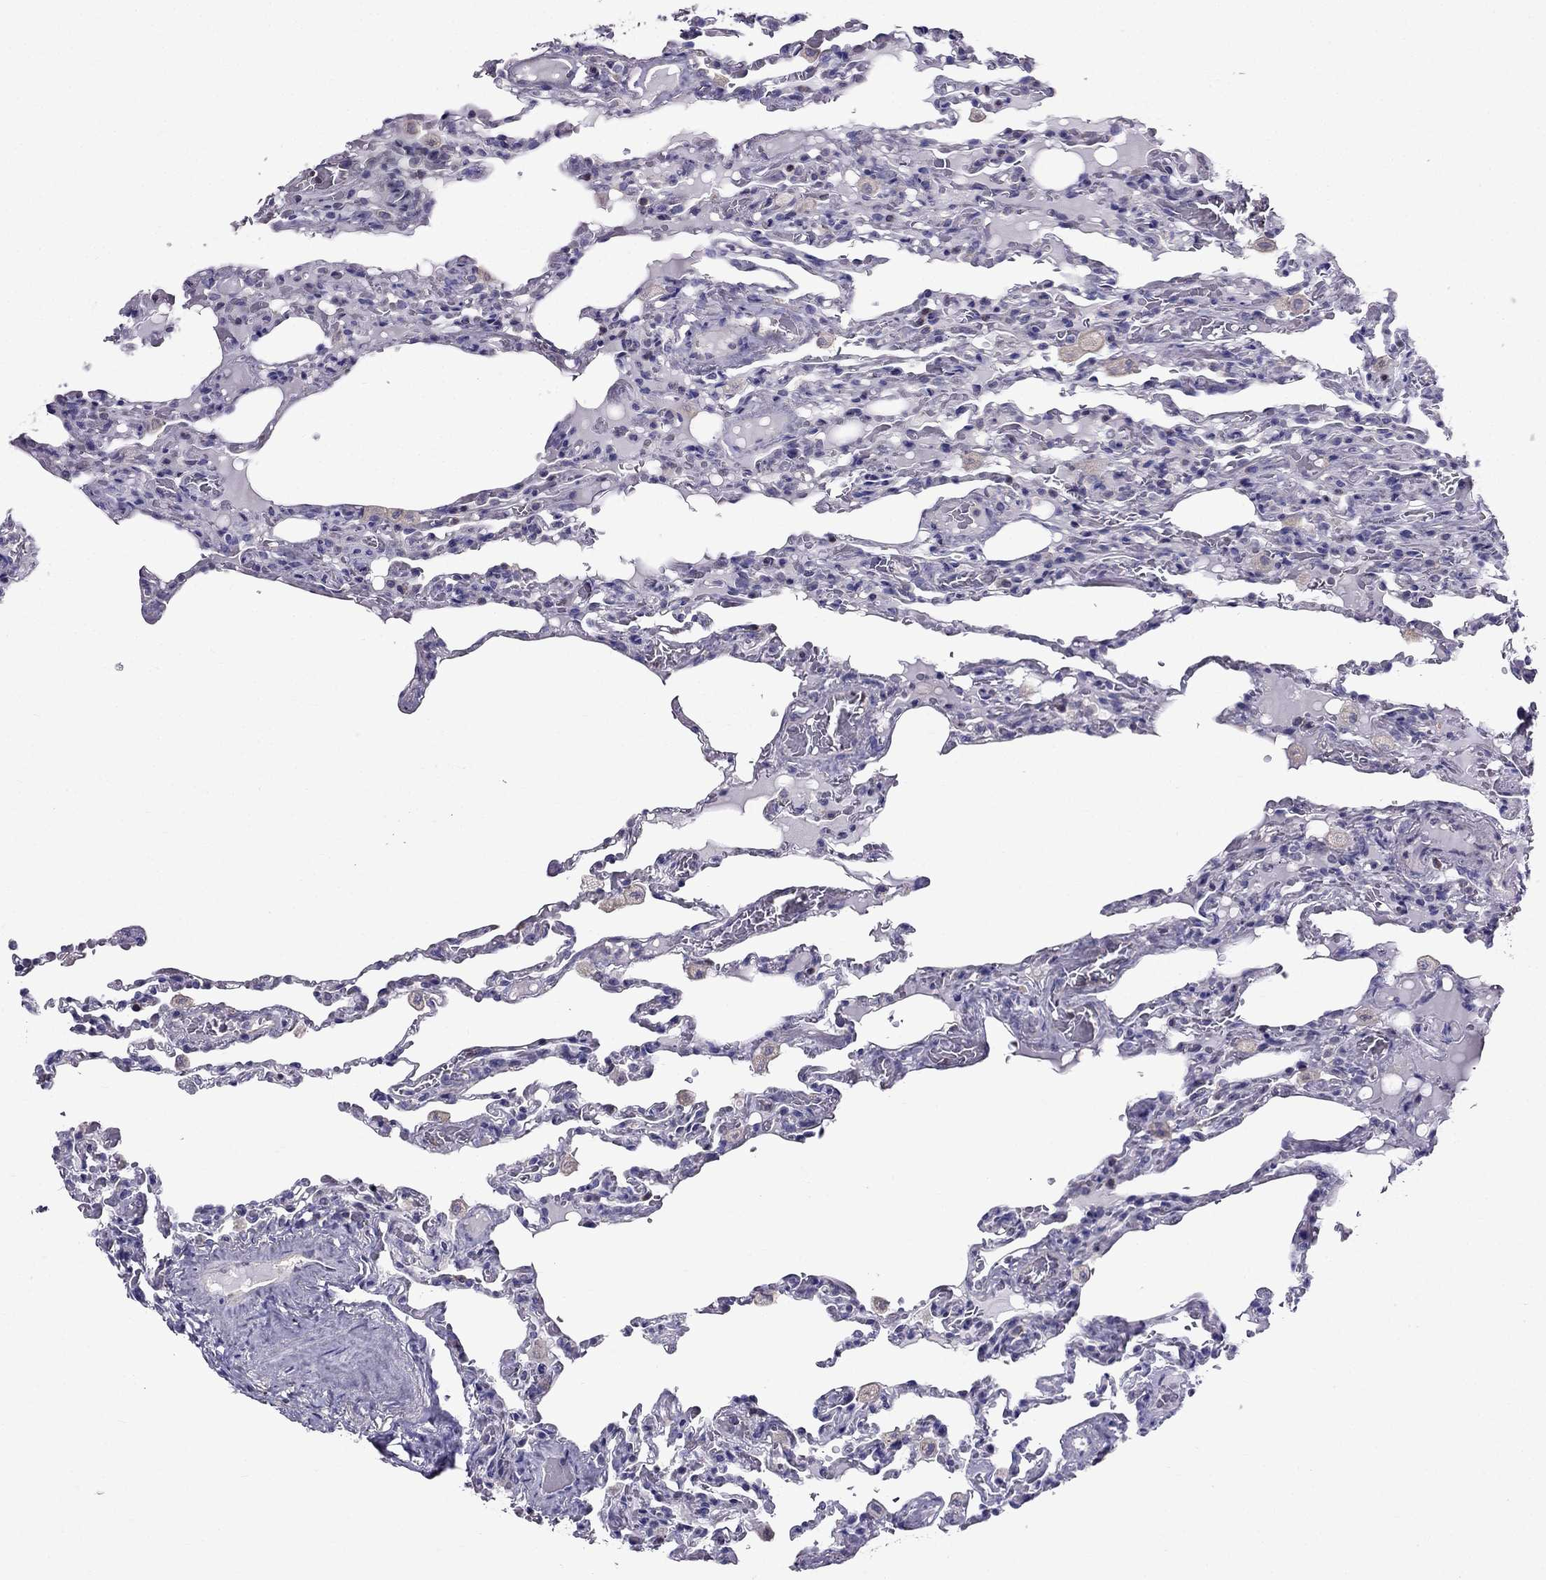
{"staining": {"intensity": "negative", "quantity": "none", "location": "none"}, "tissue": "lung", "cell_type": "Alveolar cells", "image_type": "normal", "snomed": [{"axis": "morphology", "description": "Normal tissue, NOS"}, {"axis": "topography", "description": "Lung"}], "caption": "This is an immunohistochemistry histopathology image of benign human lung. There is no staining in alveolar cells.", "gene": "AAK1", "patient": {"sex": "female", "age": 43}}